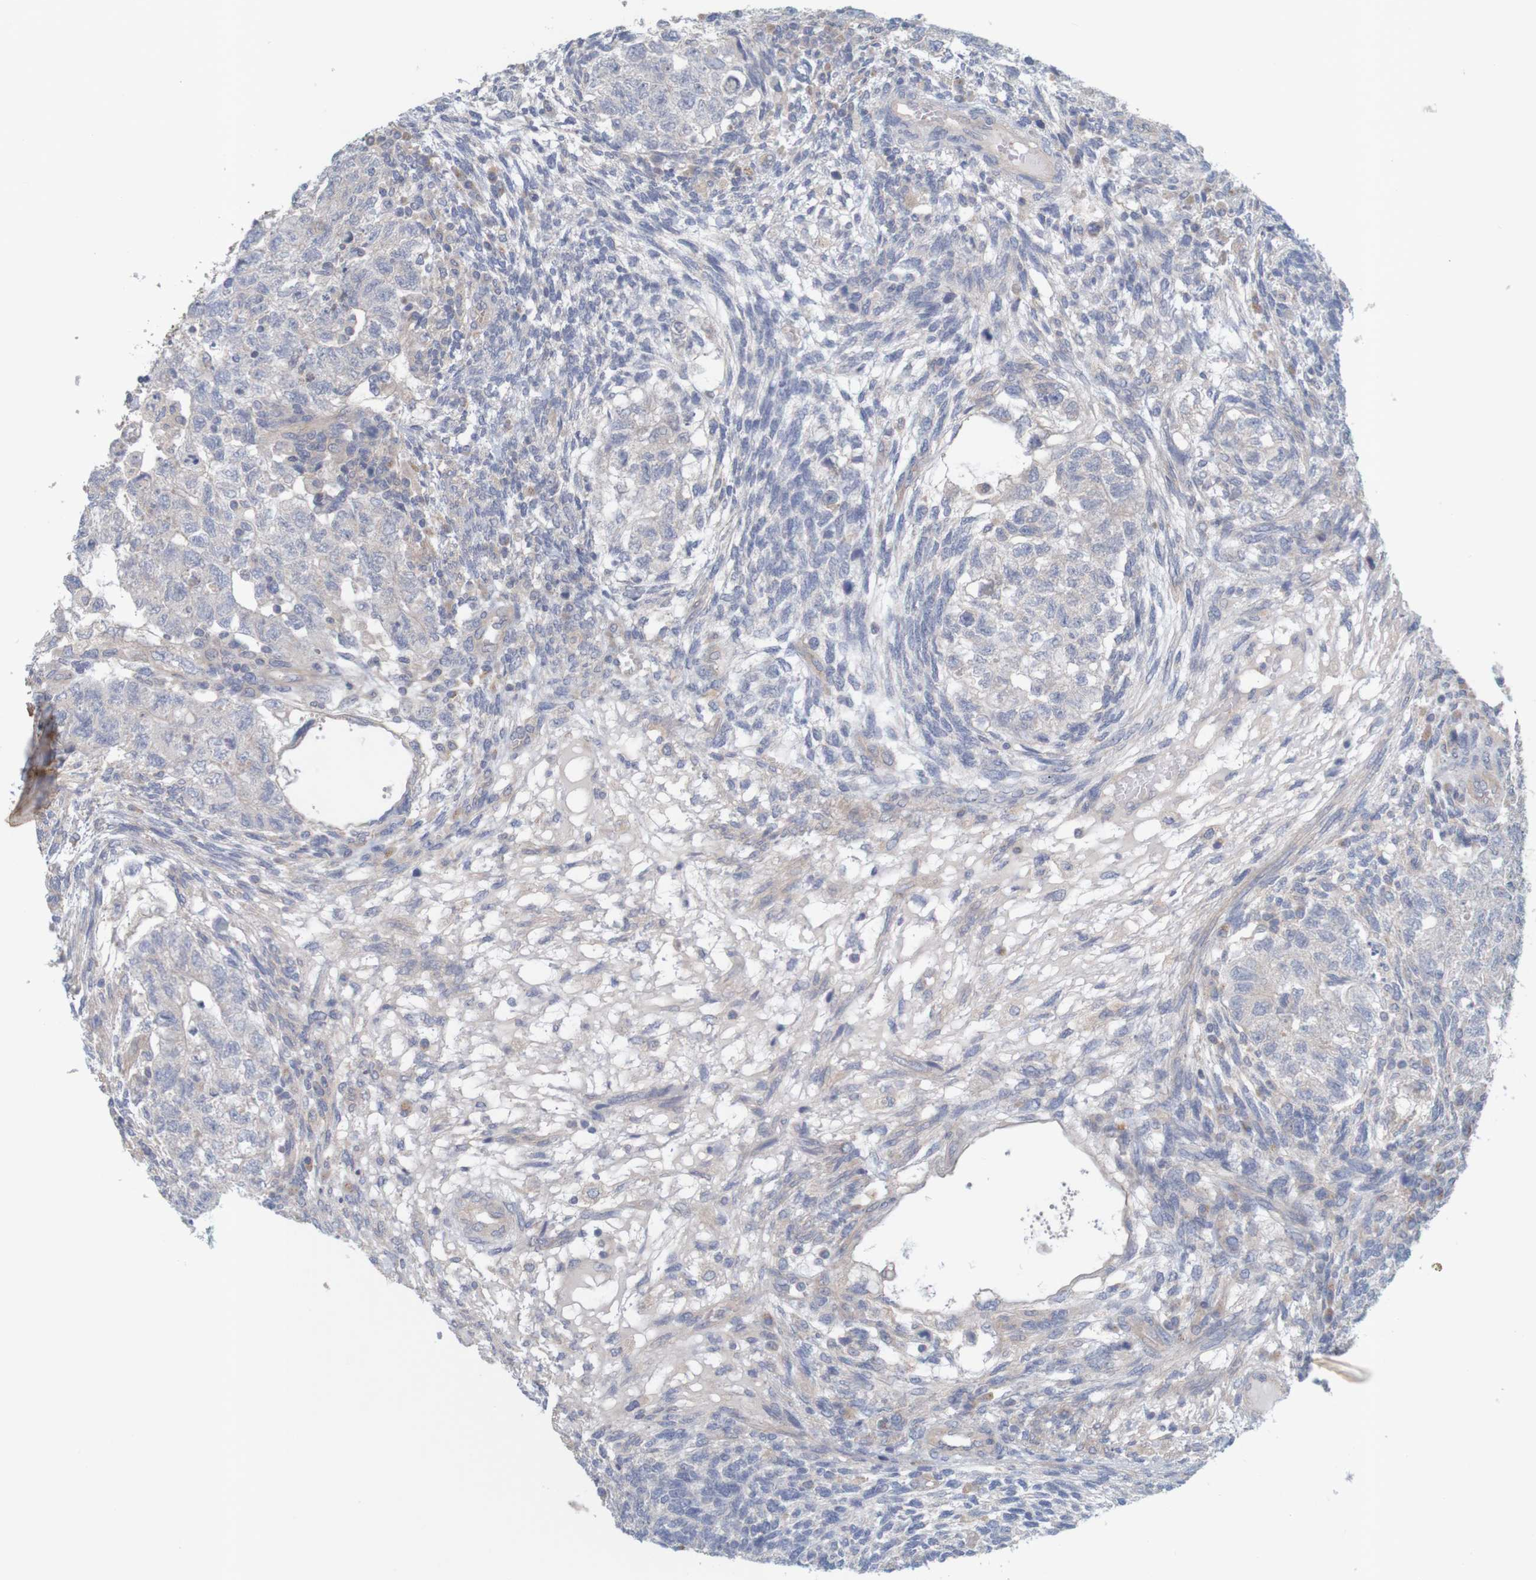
{"staining": {"intensity": "weak", "quantity": "<25%", "location": "cytoplasmic/membranous"}, "tissue": "testis cancer", "cell_type": "Tumor cells", "image_type": "cancer", "snomed": [{"axis": "morphology", "description": "Normal tissue, NOS"}, {"axis": "morphology", "description": "Carcinoma, Embryonal, NOS"}, {"axis": "topography", "description": "Testis"}], "caption": "An image of human testis cancer (embryonal carcinoma) is negative for staining in tumor cells.", "gene": "KRT23", "patient": {"sex": "male", "age": 36}}